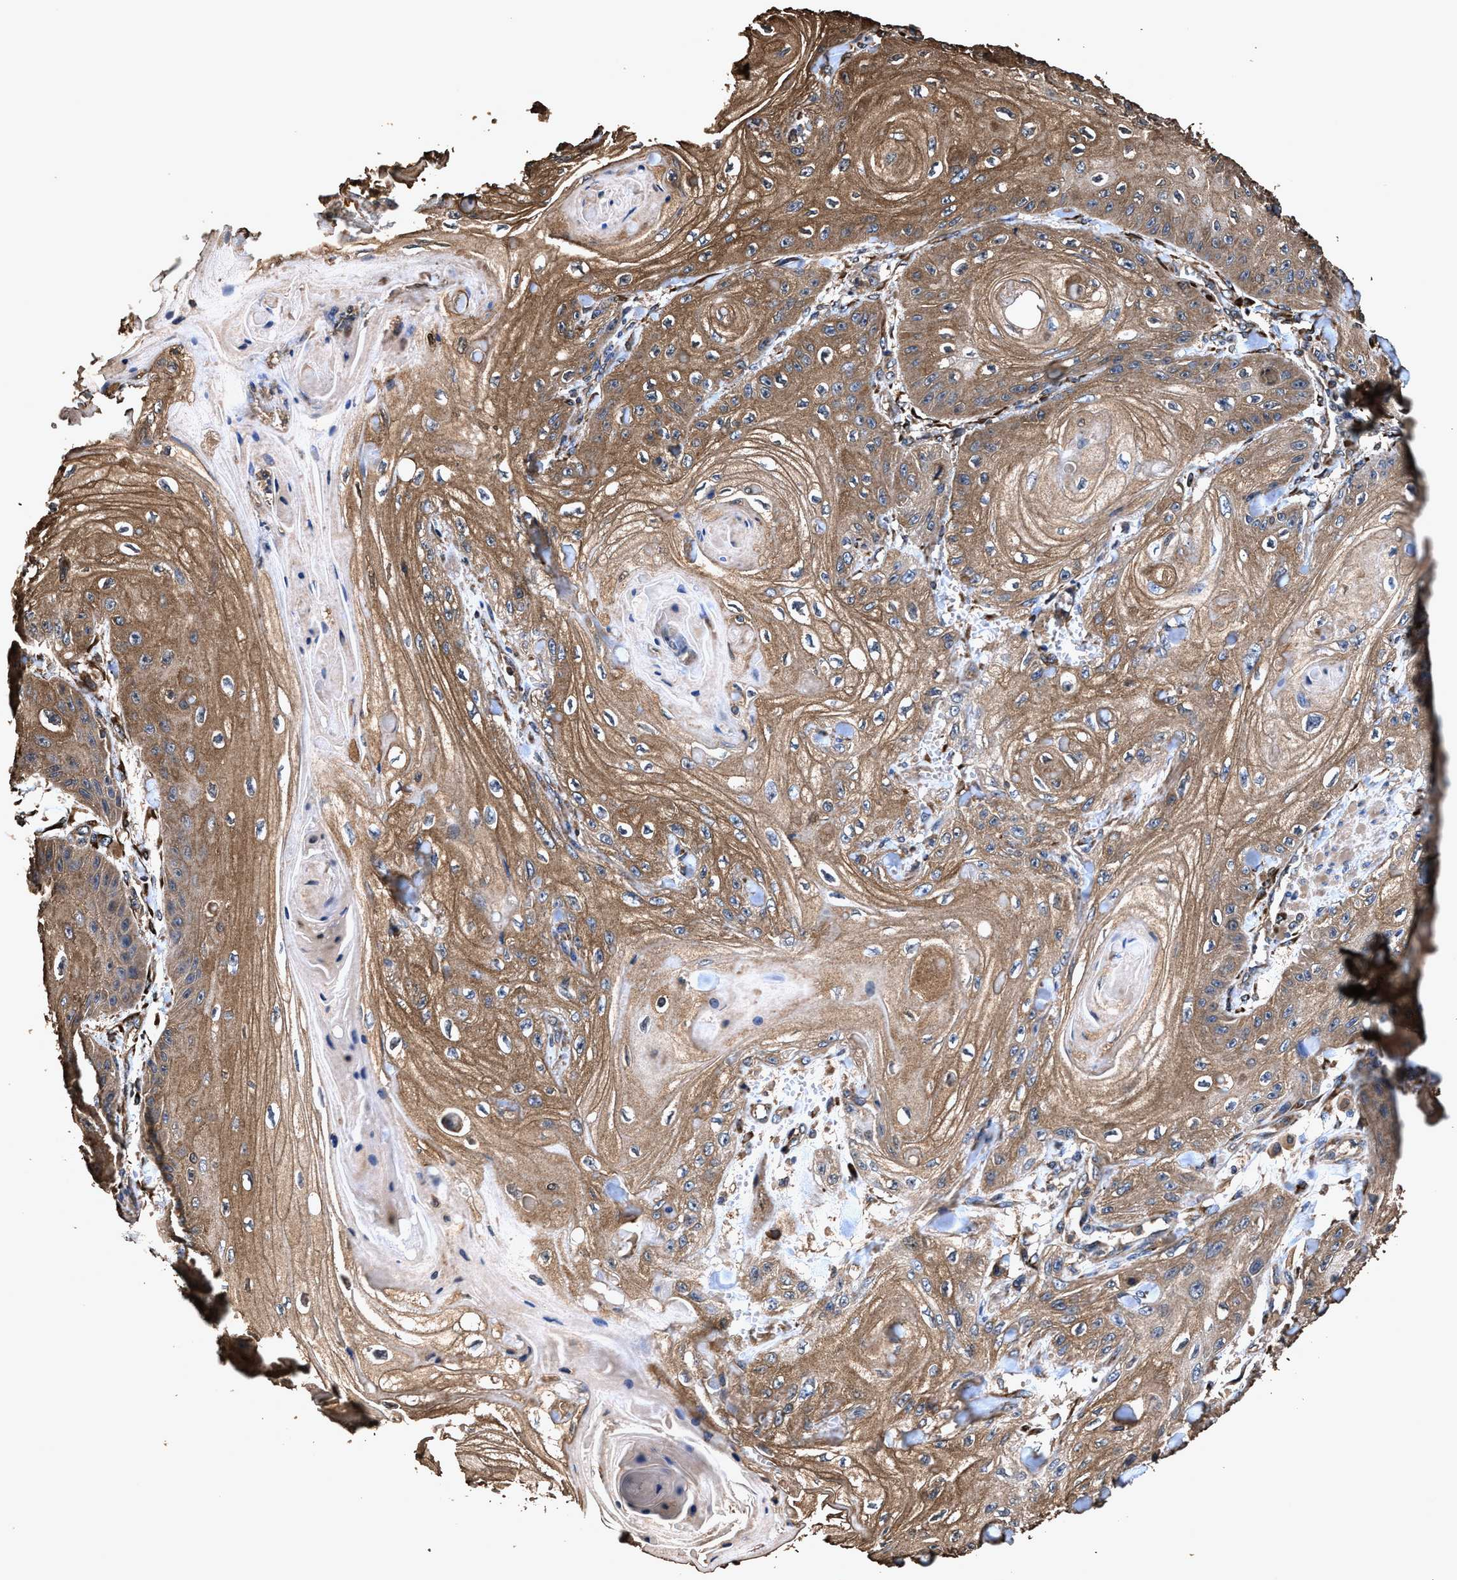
{"staining": {"intensity": "moderate", "quantity": "25%-75%", "location": "cytoplasmic/membranous"}, "tissue": "skin cancer", "cell_type": "Tumor cells", "image_type": "cancer", "snomed": [{"axis": "morphology", "description": "Squamous cell carcinoma, NOS"}, {"axis": "topography", "description": "Skin"}], "caption": "Approximately 25%-75% of tumor cells in skin squamous cell carcinoma display moderate cytoplasmic/membranous protein expression as visualized by brown immunohistochemical staining.", "gene": "ZMYND19", "patient": {"sex": "male", "age": 74}}